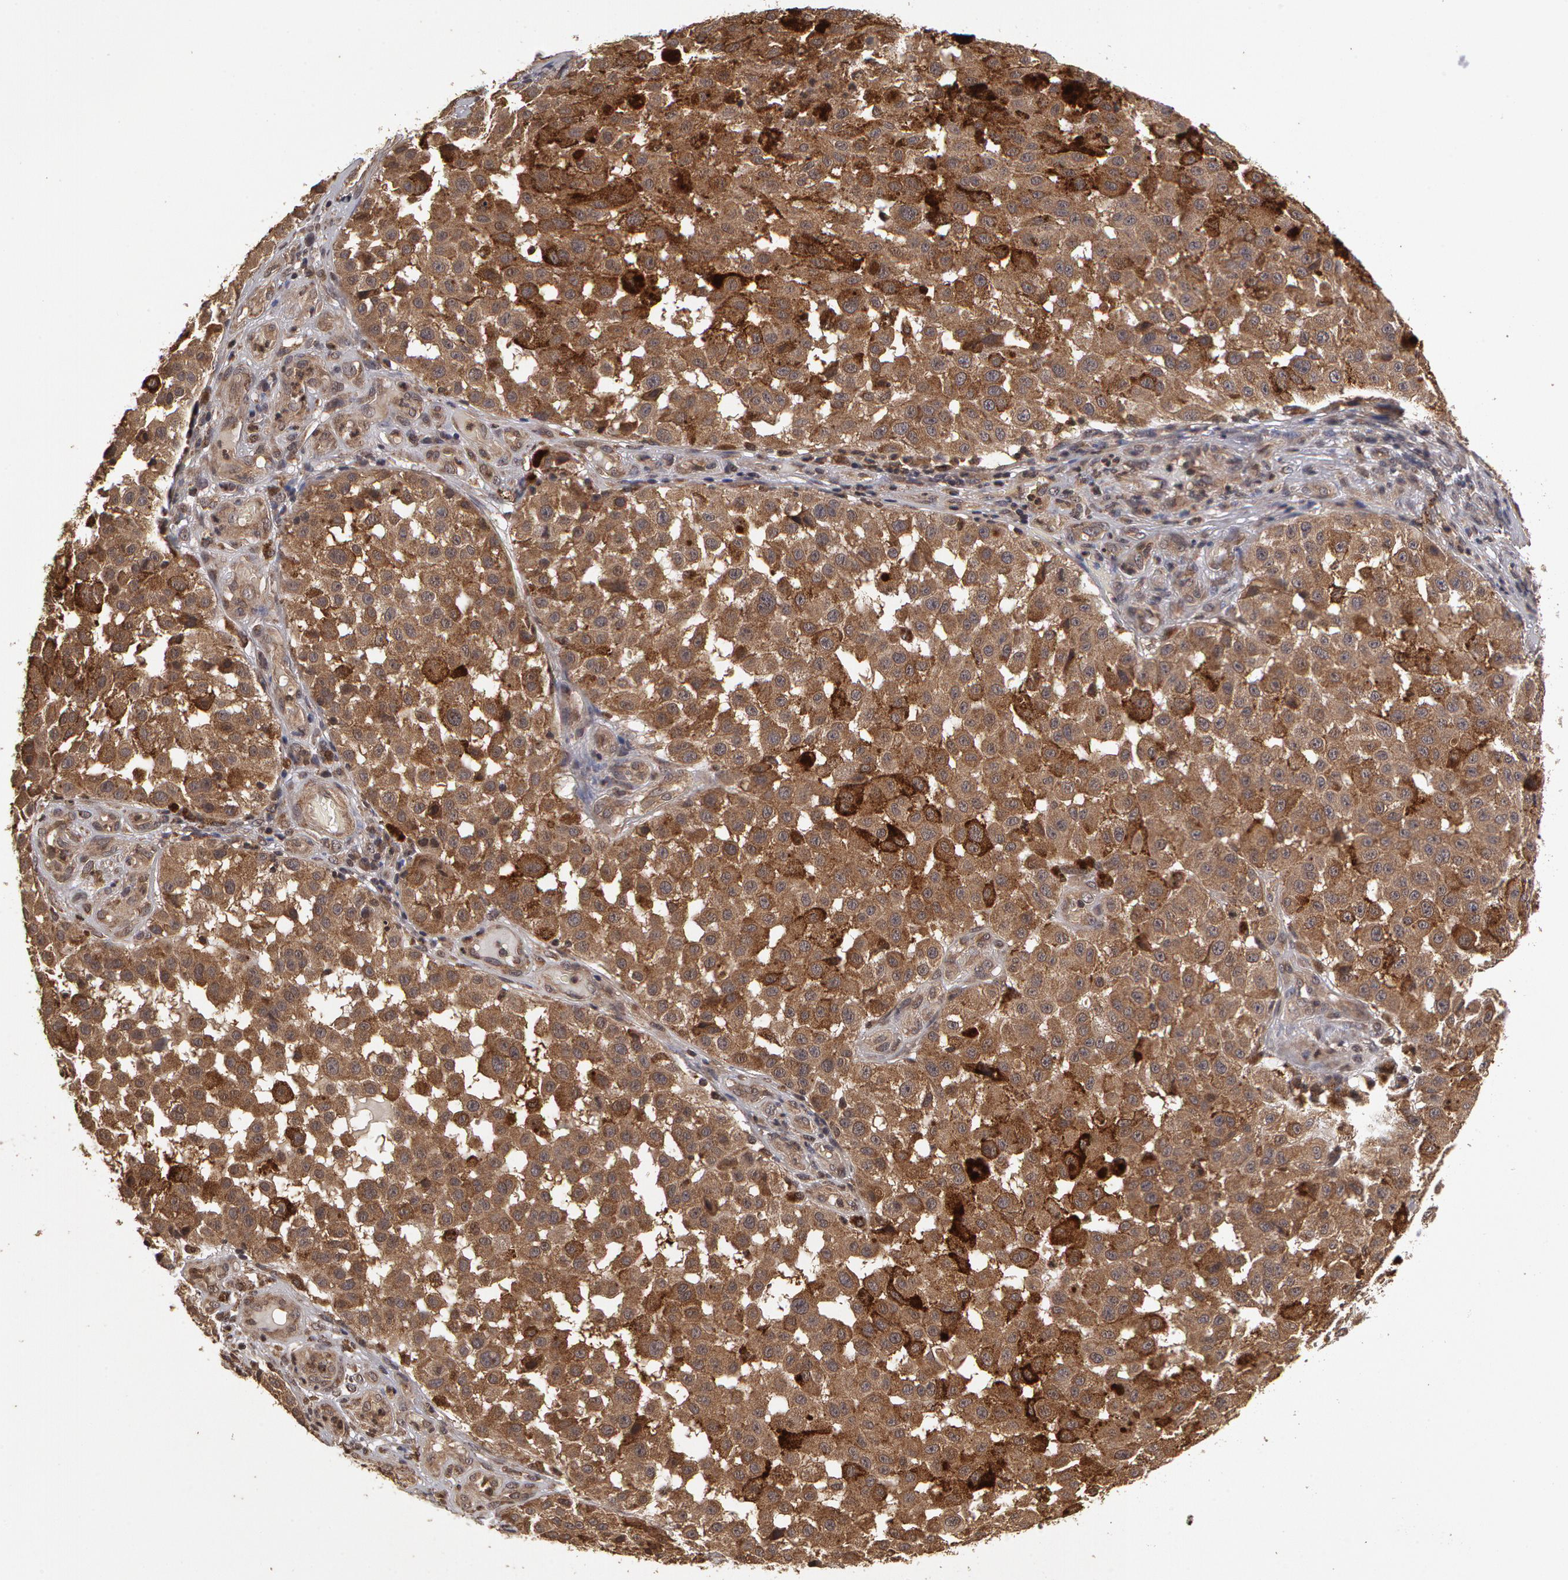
{"staining": {"intensity": "moderate", "quantity": ">75%", "location": "cytoplasmic/membranous"}, "tissue": "melanoma", "cell_type": "Tumor cells", "image_type": "cancer", "snomed": [{"axis": "morphology", "description": "Malignant melanoma, NOS"}, {"axis": "topography", "description": "Skin"}], "caption": "Human malignant melanoma stained for a protein (brown) exhibits moderate cytoplasmic/membranous positive expression in approximately >75% of tumor cells.", "gene": "CALR", "patient": {"sex": "female", "age": 64}}